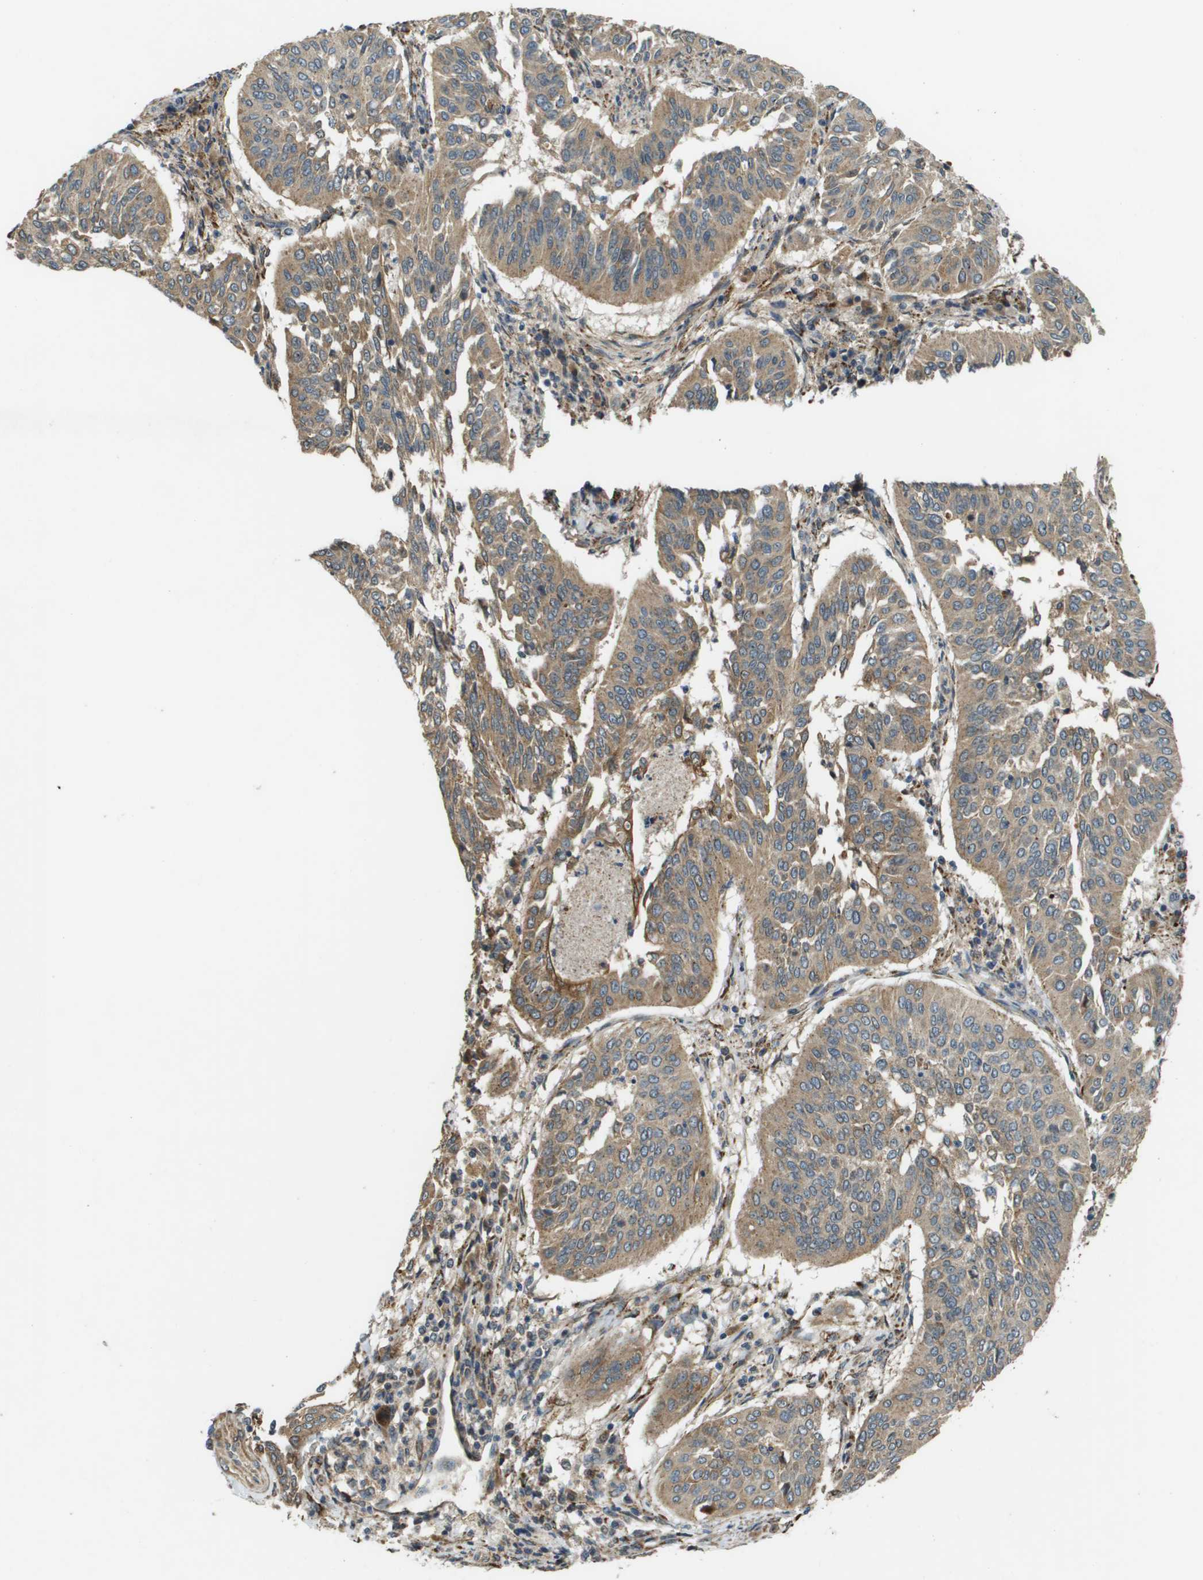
{"staining": {"intensity": "weak", "quantity": ">75%", "location": "cytoplasmic/membranous"}, "tissue": "cervical cancer", "cell_type": "Tumor cells", "image_type": "cancer", "snomed": [{"axis": "morphology", "description": "Normal tissue, NOS"}, {"axis": "morphology", "description": "Squamous cell carcinoma, NOS"}, {"axis": "topography", "description": "Cervix"}], "caption": "Immunohistochemical staining of human cervical squamous cell carcinoma demonstrates low levels of weak cytoplasmic/membranous protein staining in about >75% of tumor cells.", "gene": "CDKN2C", "patient": {"sex": "female", "age": 39}}